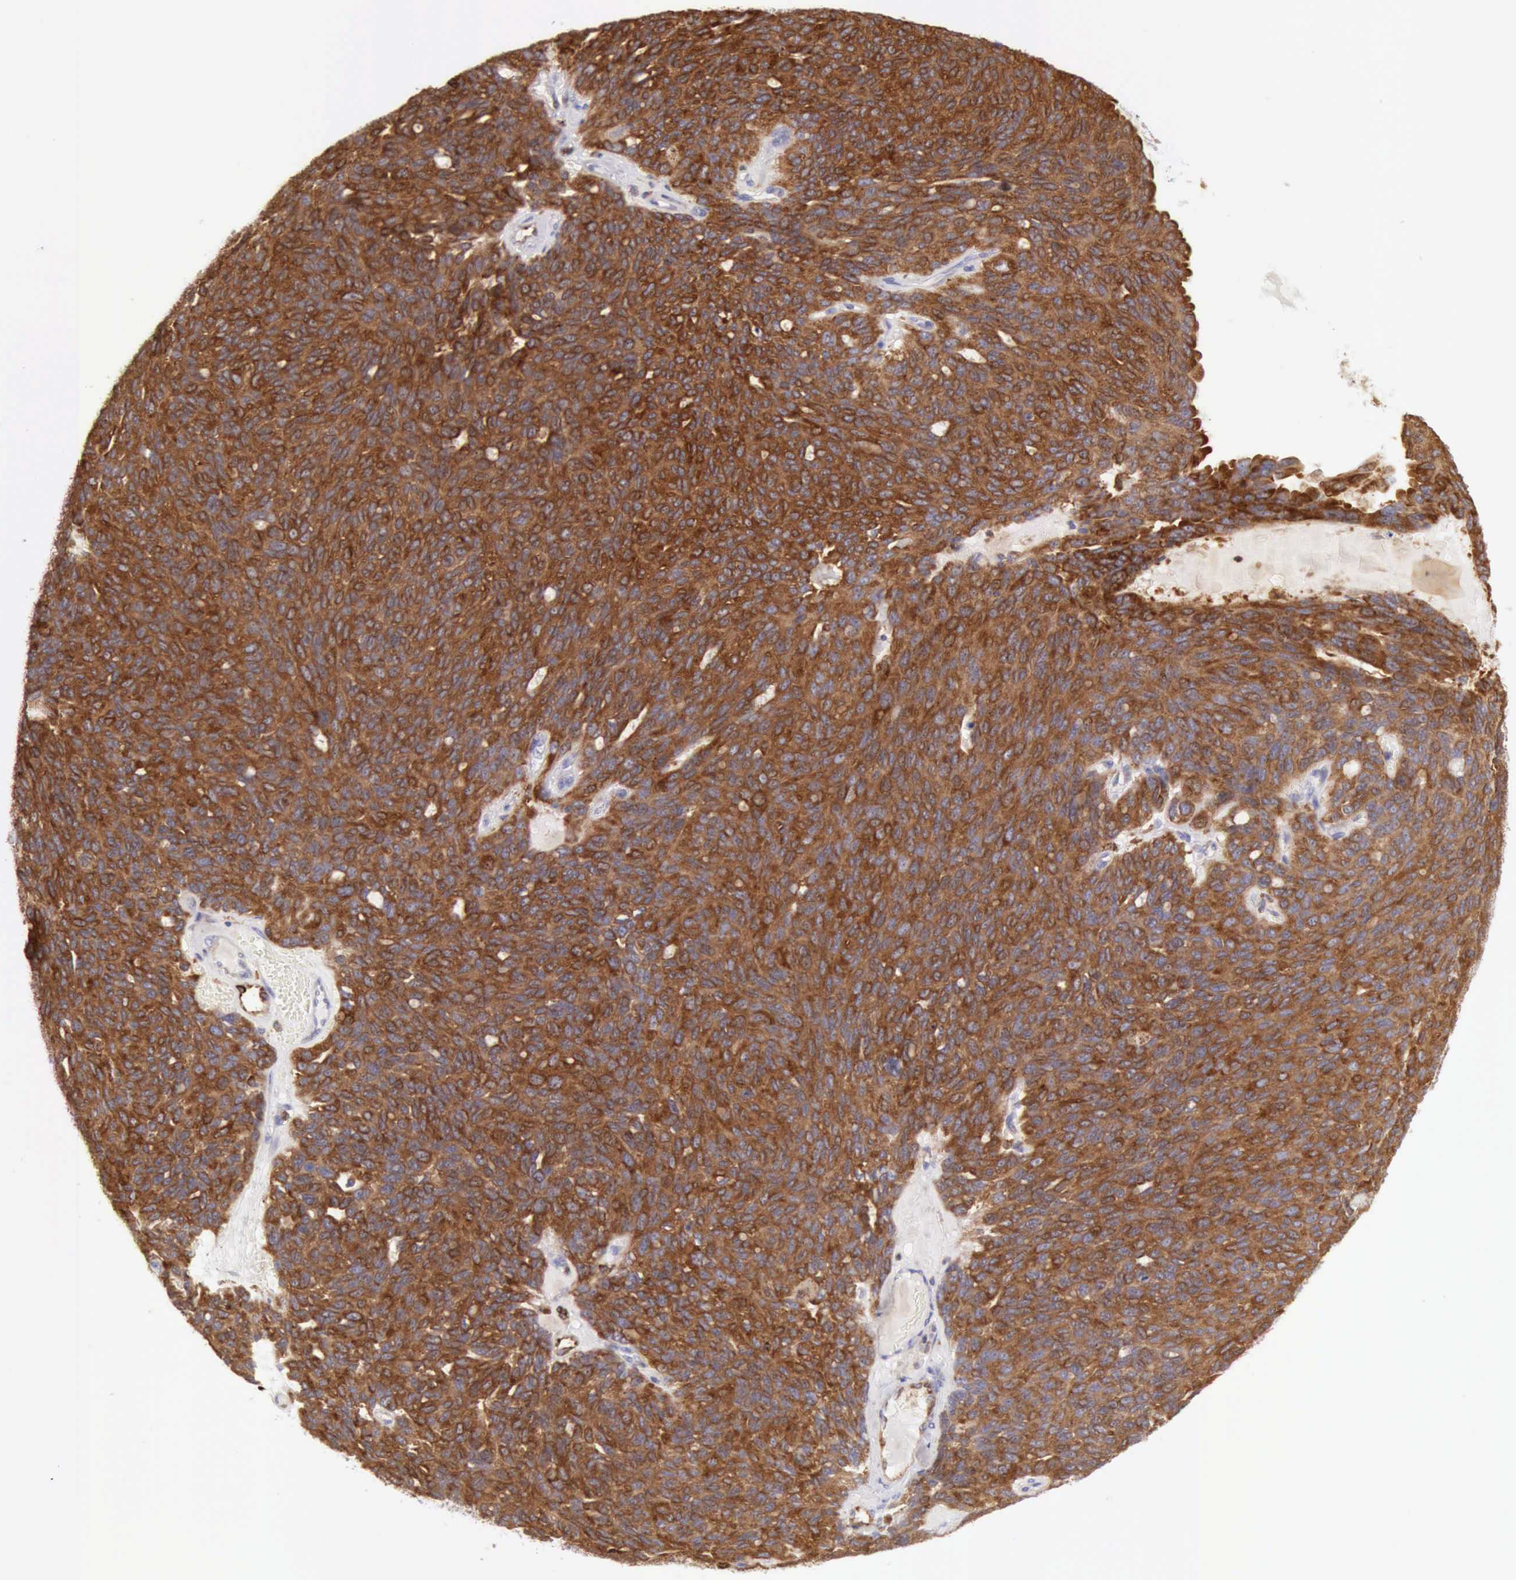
{"staining": {"intensity": "moderate", "quantity": ">75%", "location": "cytoplasmic/membranous"}, "tissue": "ovarian cancer", "cell_type": "Tumor cells", "image_type": "cancer", "snomed": [{"axis": "morphology", "description": "Carcinoma, endometroid"}, {"axis": "topography", "description": "Ovary"}], "caption": "Tumor cells exhibit medium levels of moderate cytoplasmic/membranous staining in about >75% of cells in human ovarian cancer (endometroid carcinoma).", "gene": "ARHGAP4", "patient": {"sex": "female", "age": 60}}